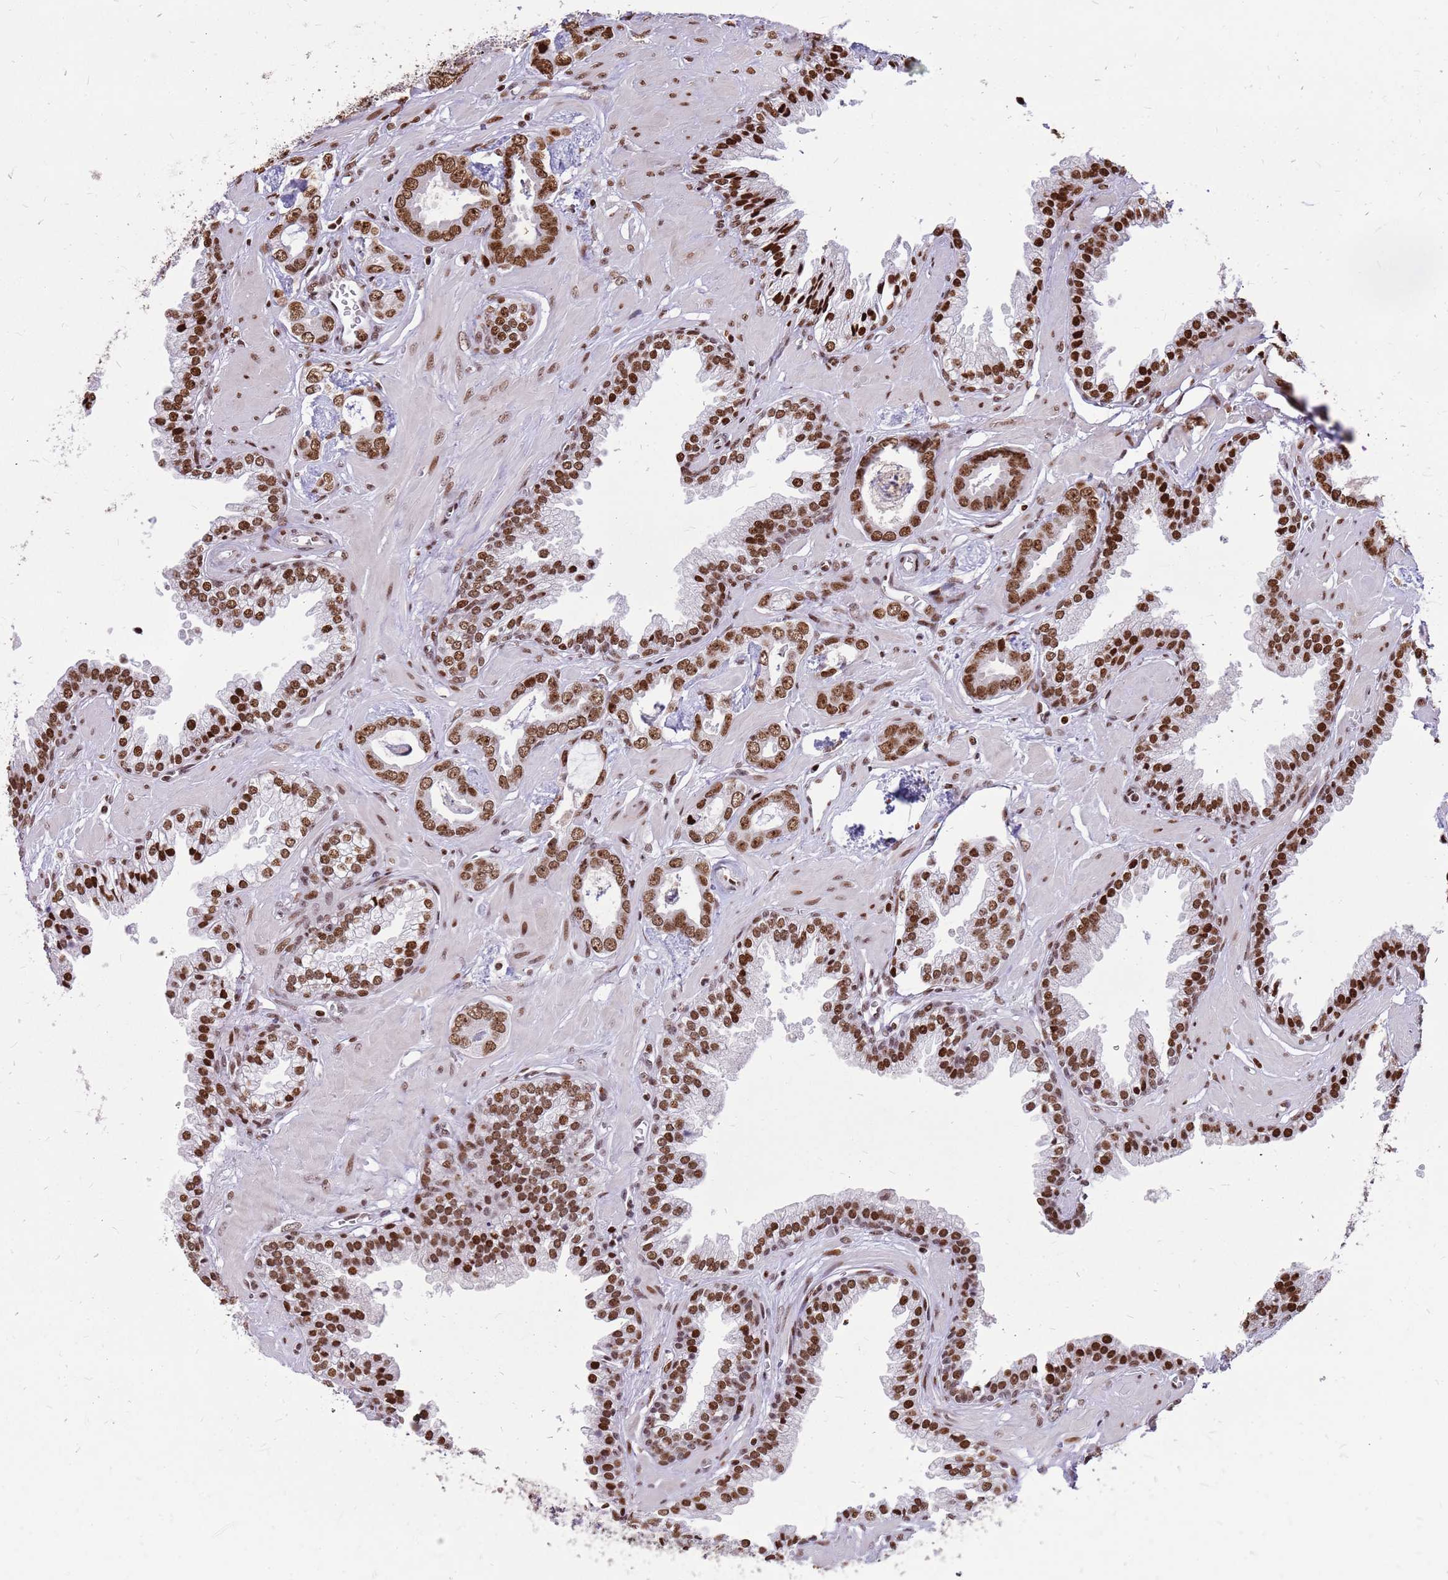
{"staining": {"intensity": "strong", "quantity": ">75%", "location": "nuclear"}, "tissue": "prostate cancer", "cell_type": "Tumor cells", "image_type": "cancer", "snomed": [{"axis": "morphology", "description": "Adenocarcinoma, Low grade"}, {"axis": "topography", "description": "Prostate"}], "caption": "Immunohistochemistry micrograph of neoplastic tissue: prostate cancer stained using immunohistochemistry (IHC) displays high levels of strong protein expression localized specifically in the nuclear of tumor cells, appearing as a nuclear brown color.", "gene": "WASHC4", "patient": {"sex": "male", "age": 60}}